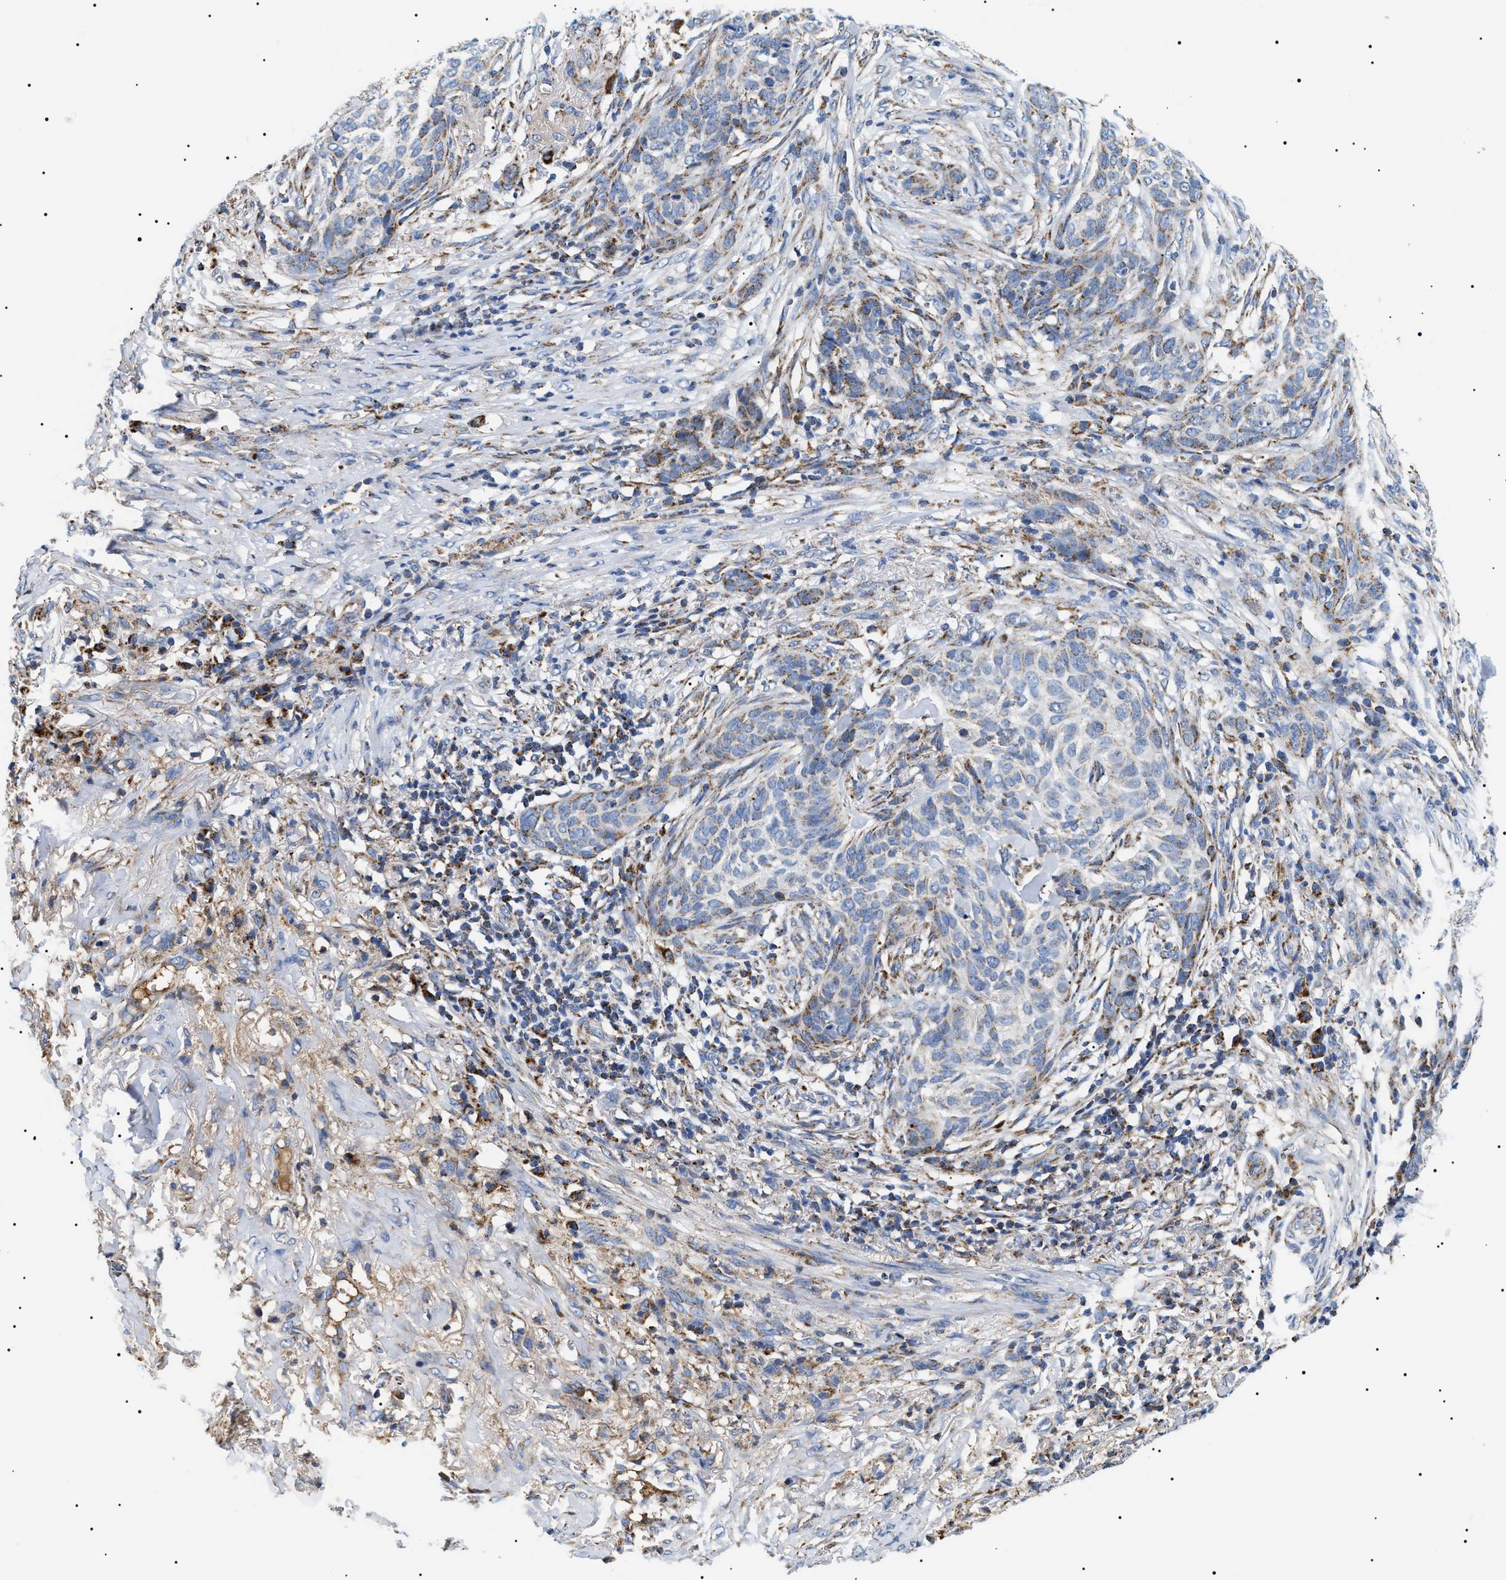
{"staining": {"intensity": "moderate", "quantity": "25%-75%", "location": "cytoplasmic/membranous"}, "tissue": "skin cancer", "cell_type": "Tumor cells", "image_type": "cancer", "snomed": [{"axis": "morphology", "description": "Basal cell carcinoma"}, {"axis": "topography", "description": "Skin"}], "caption": "There is medium levels of moderate cytoplasmic/membranous expression in tumor cells of skin cancer, as demonstrated by immunohistochemical staining (brown color).", "gene": "OXSM", "patient": {"sex": "male", "age": 85}}